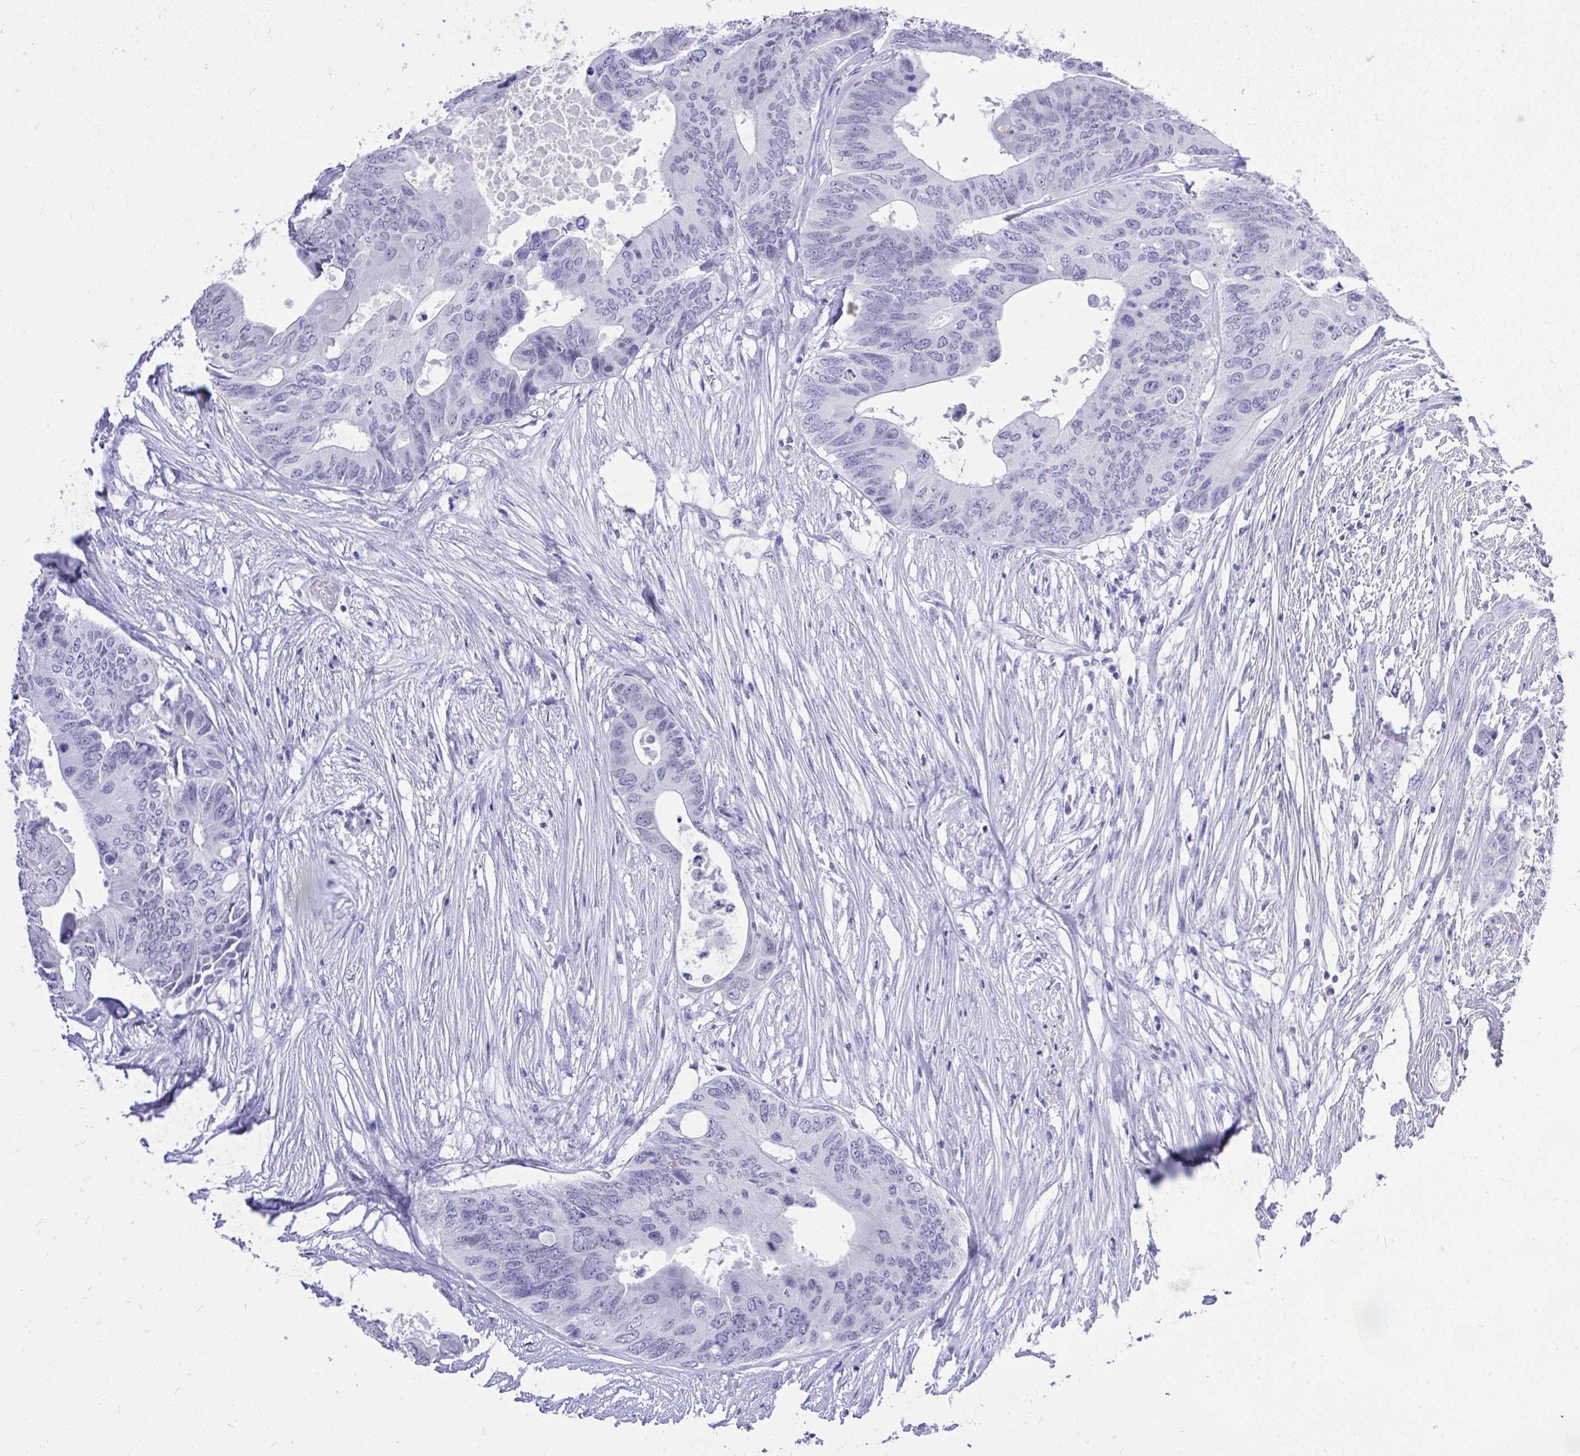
{"staining": {"intensity": "negative", "quantity": "none", "location": "none"}, "tissue": "colorectal cancer", "cell_type": "Tumor cells", "image_type": "cancer", "snomed": [{"axis": "morphology", "description": "Adenocarcinoma, NOS"}, {"axis": "topography", "description": "Colon"}], "caption": "Immunohistochemistry (IHC) micrograph of neoplastic tissue: colorectal cancer (adenocarcinoma) stained with DAB (3,3'-diaminobenzidine) shows no significant protein staining in tumor cells.", "gene": "MS4A12", "patient": {"sex": "male", "age": 71}}